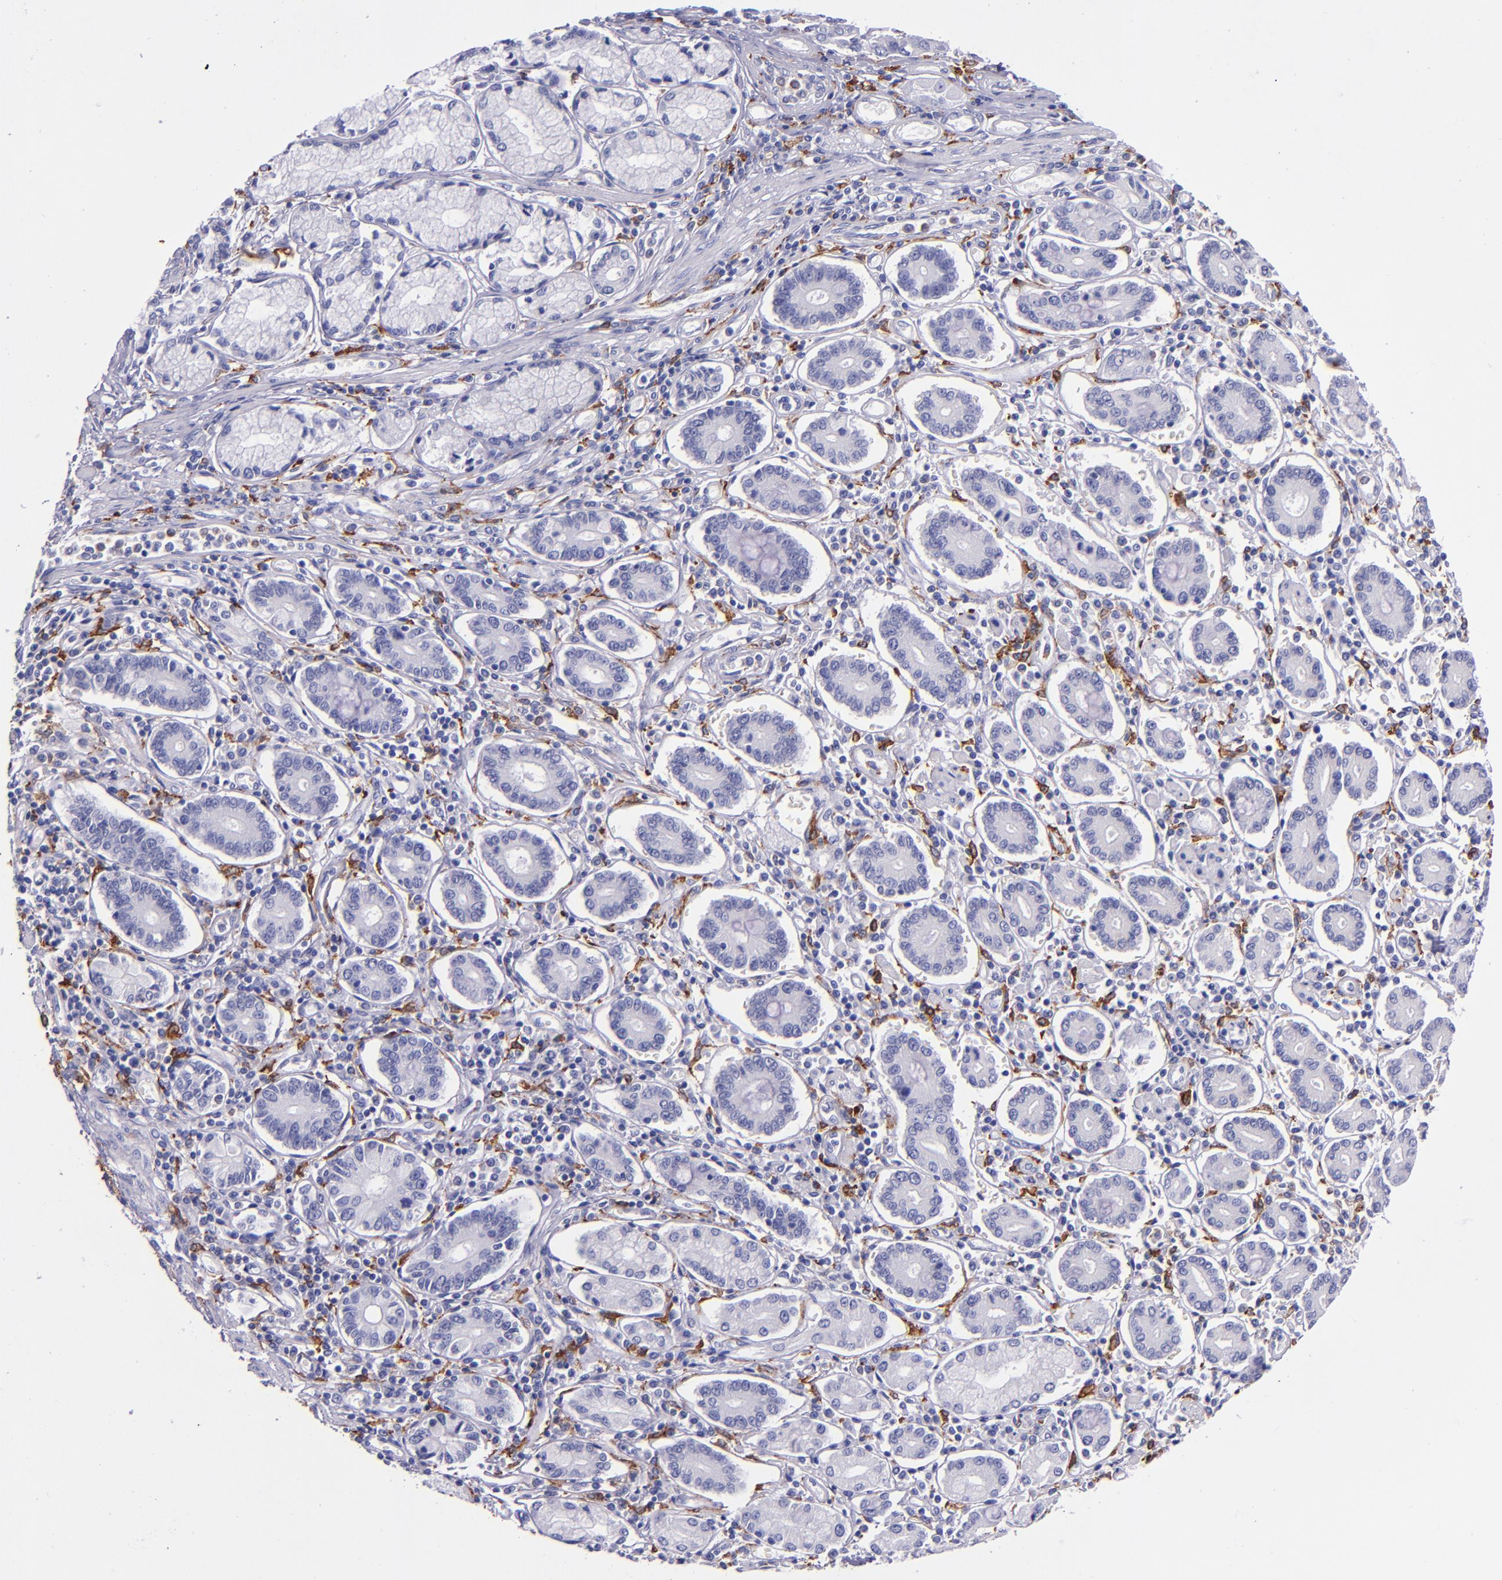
{"staining": {"intensity": "negative", "quantity": "none", "location": "none"}, "tissue": "pancreatic cancer", "cell_type": "Tumor cells", "image_type": "cancer", "snomed": [{"axis": "morphology", "description": "Adenocarcinoma, NOS"}, {"axis": "topography", "description": "Pancreas"}], "caption": "IHC histopathology image of pancreatic cancer (adenocarcinoma) stained for a protein (brown), which shows no expression in tumor cells.", "gene": "CD163", "patient": {"sex": "female", "age": 57}}